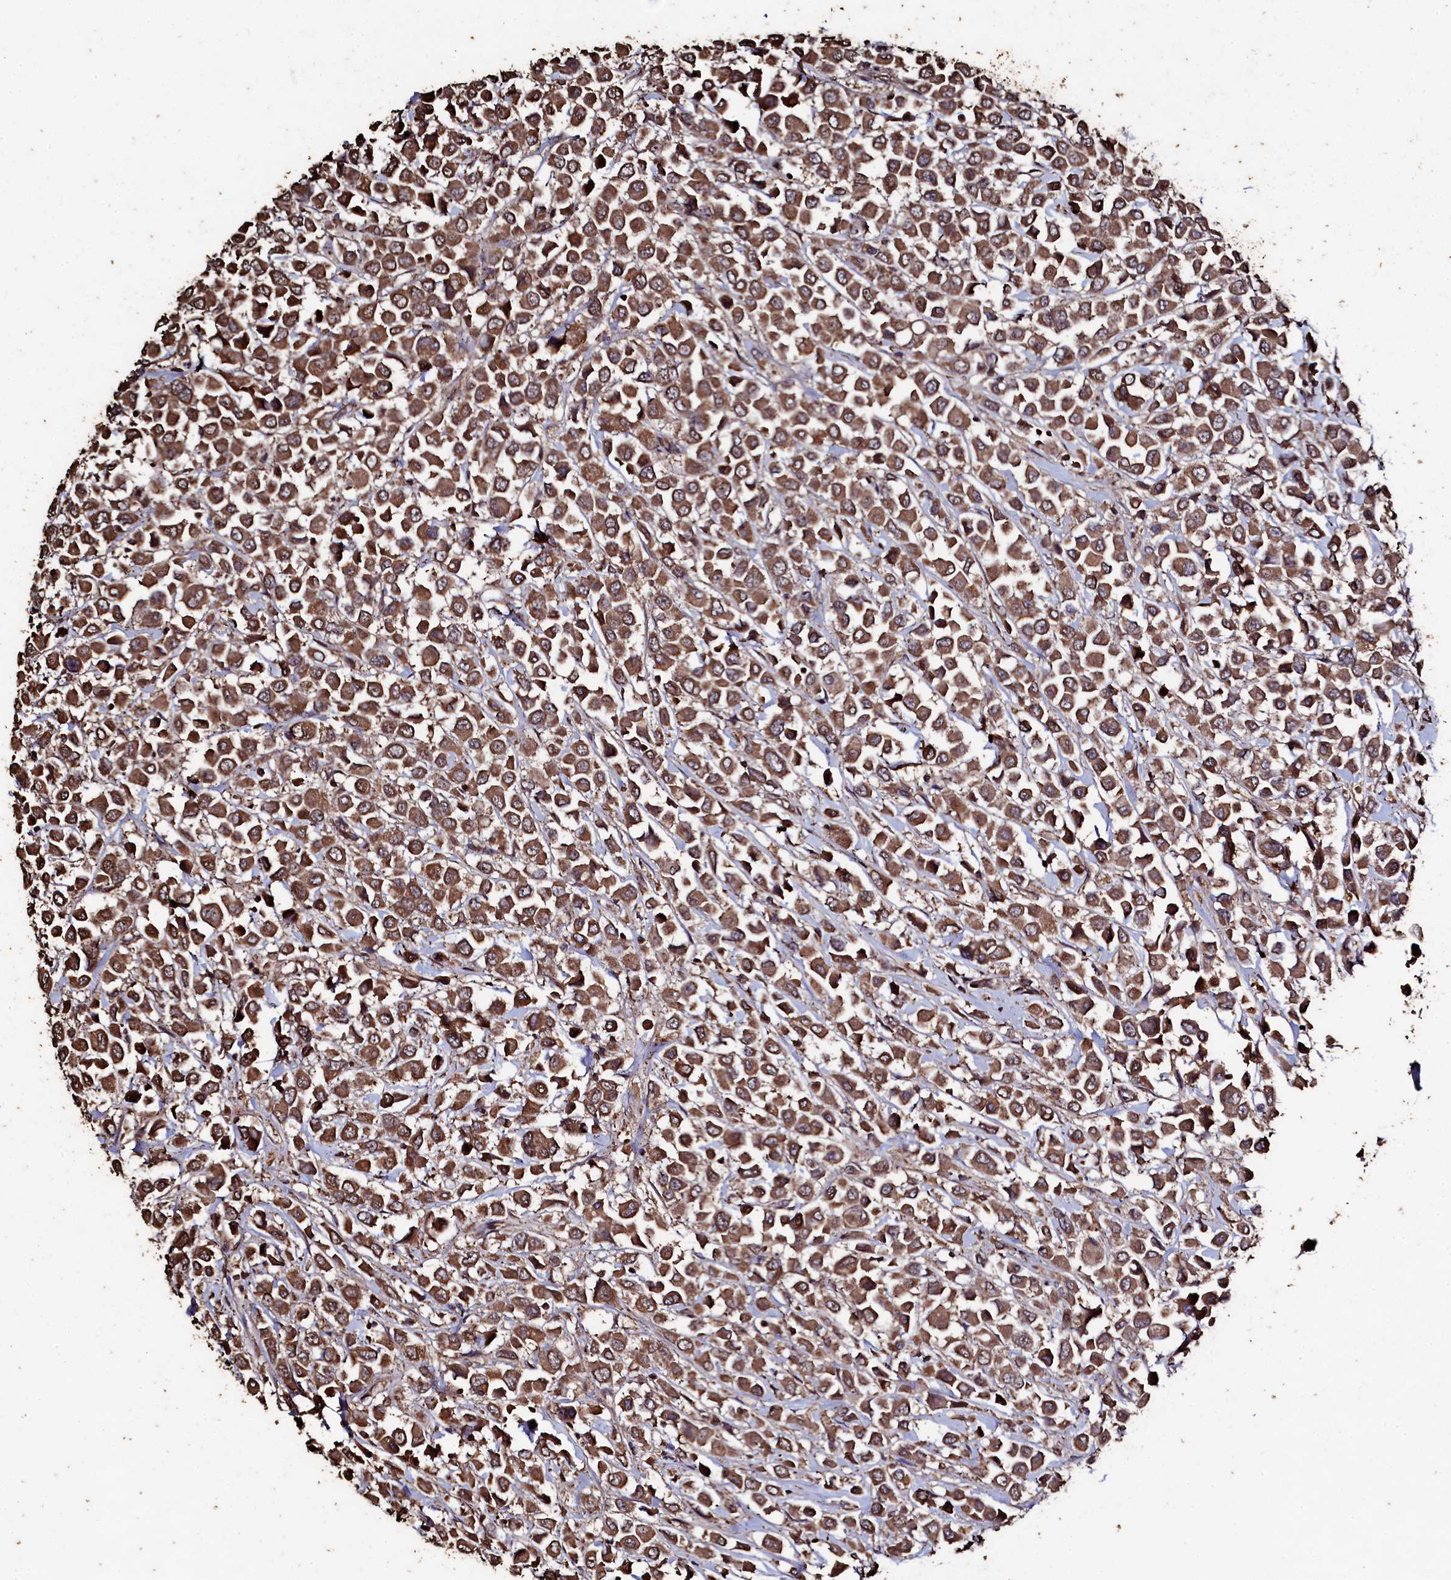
{"staining": {"intensity": "moderate", "quantity": ">75%", "location": "cytoplasmic/membranous"}, "tissue": "breast cancer", "cell_type": "Tumor cells", "image_type": "cancer", "snomed": [{"axis": "morphology", "description": "Duct carcinoma"}, {"axis": "topography", "description": "Breast"}], "caption": "Breast cancer (intraductal carcinoma) stained with immunohistochemistry (IHC) demonstrates moderate cytoplasmic/membranous staining in about >75% of tumor cells. The protein of interest is shown in brown color, while the nuclei are stained blue.", "gene": "FAAP24", "patient": {"sex": "female", "age": 61}}